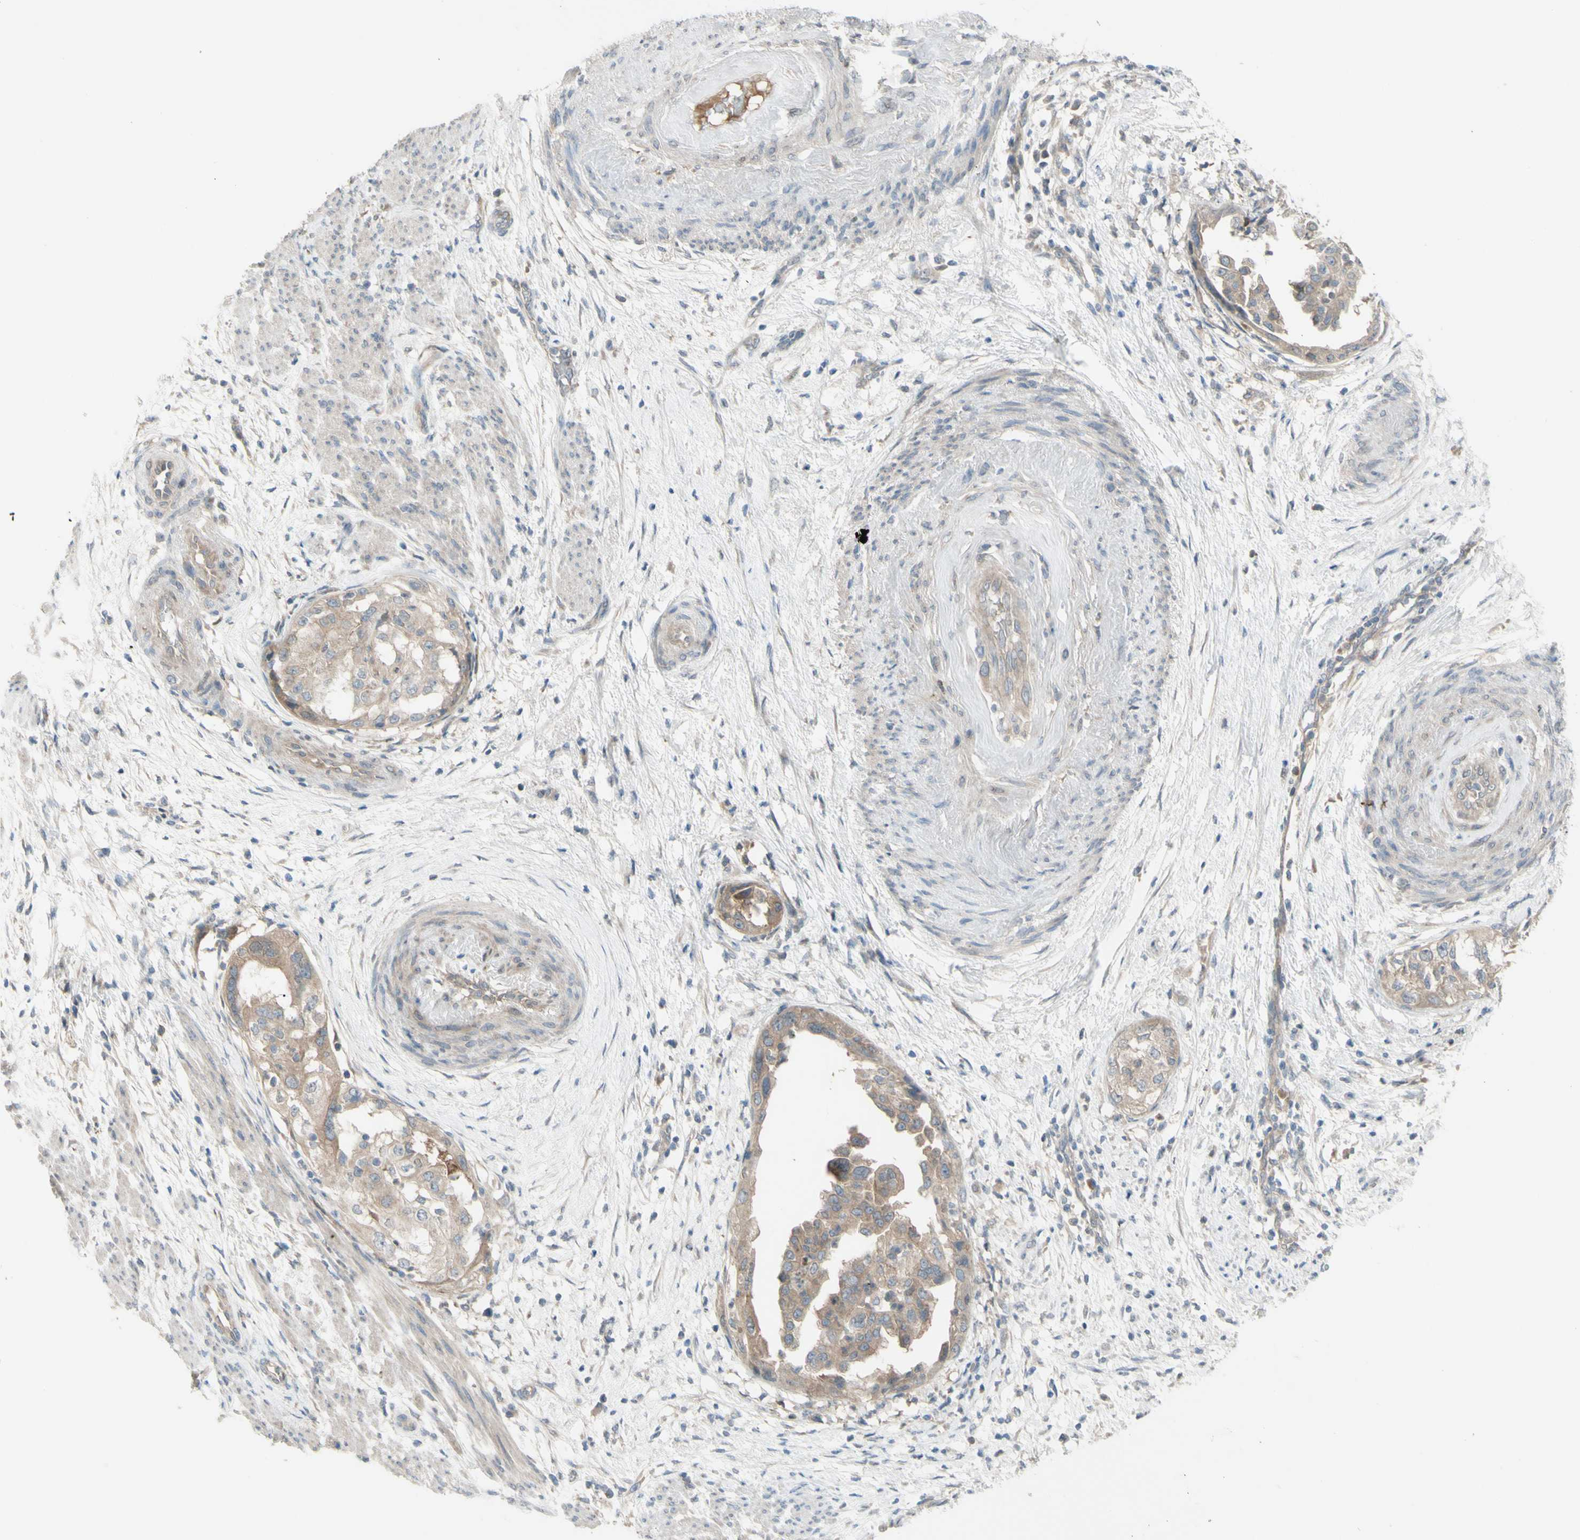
{"staining": {"intensity": "weak", "quantity": ">75%", "location": "cytoplasmic/membranous"}, "tissue": "endometrial cancer", "cell_type": "Tumor cells", "image_type": "cancer", "snomed": [{"axis": "morphology", "description": "Adenocarcinoma, NOS"}, {"axis": "topography", "description": "Endometrium"}], "caption": "Protein staining of endometrial cancer (adenocarcinoma) tissue reveals weak cytoplasmic/membranous expression in approximately >75% of tumor cells.", "gene": "AFP", "patient": {"sex": "female", "age": 85}}